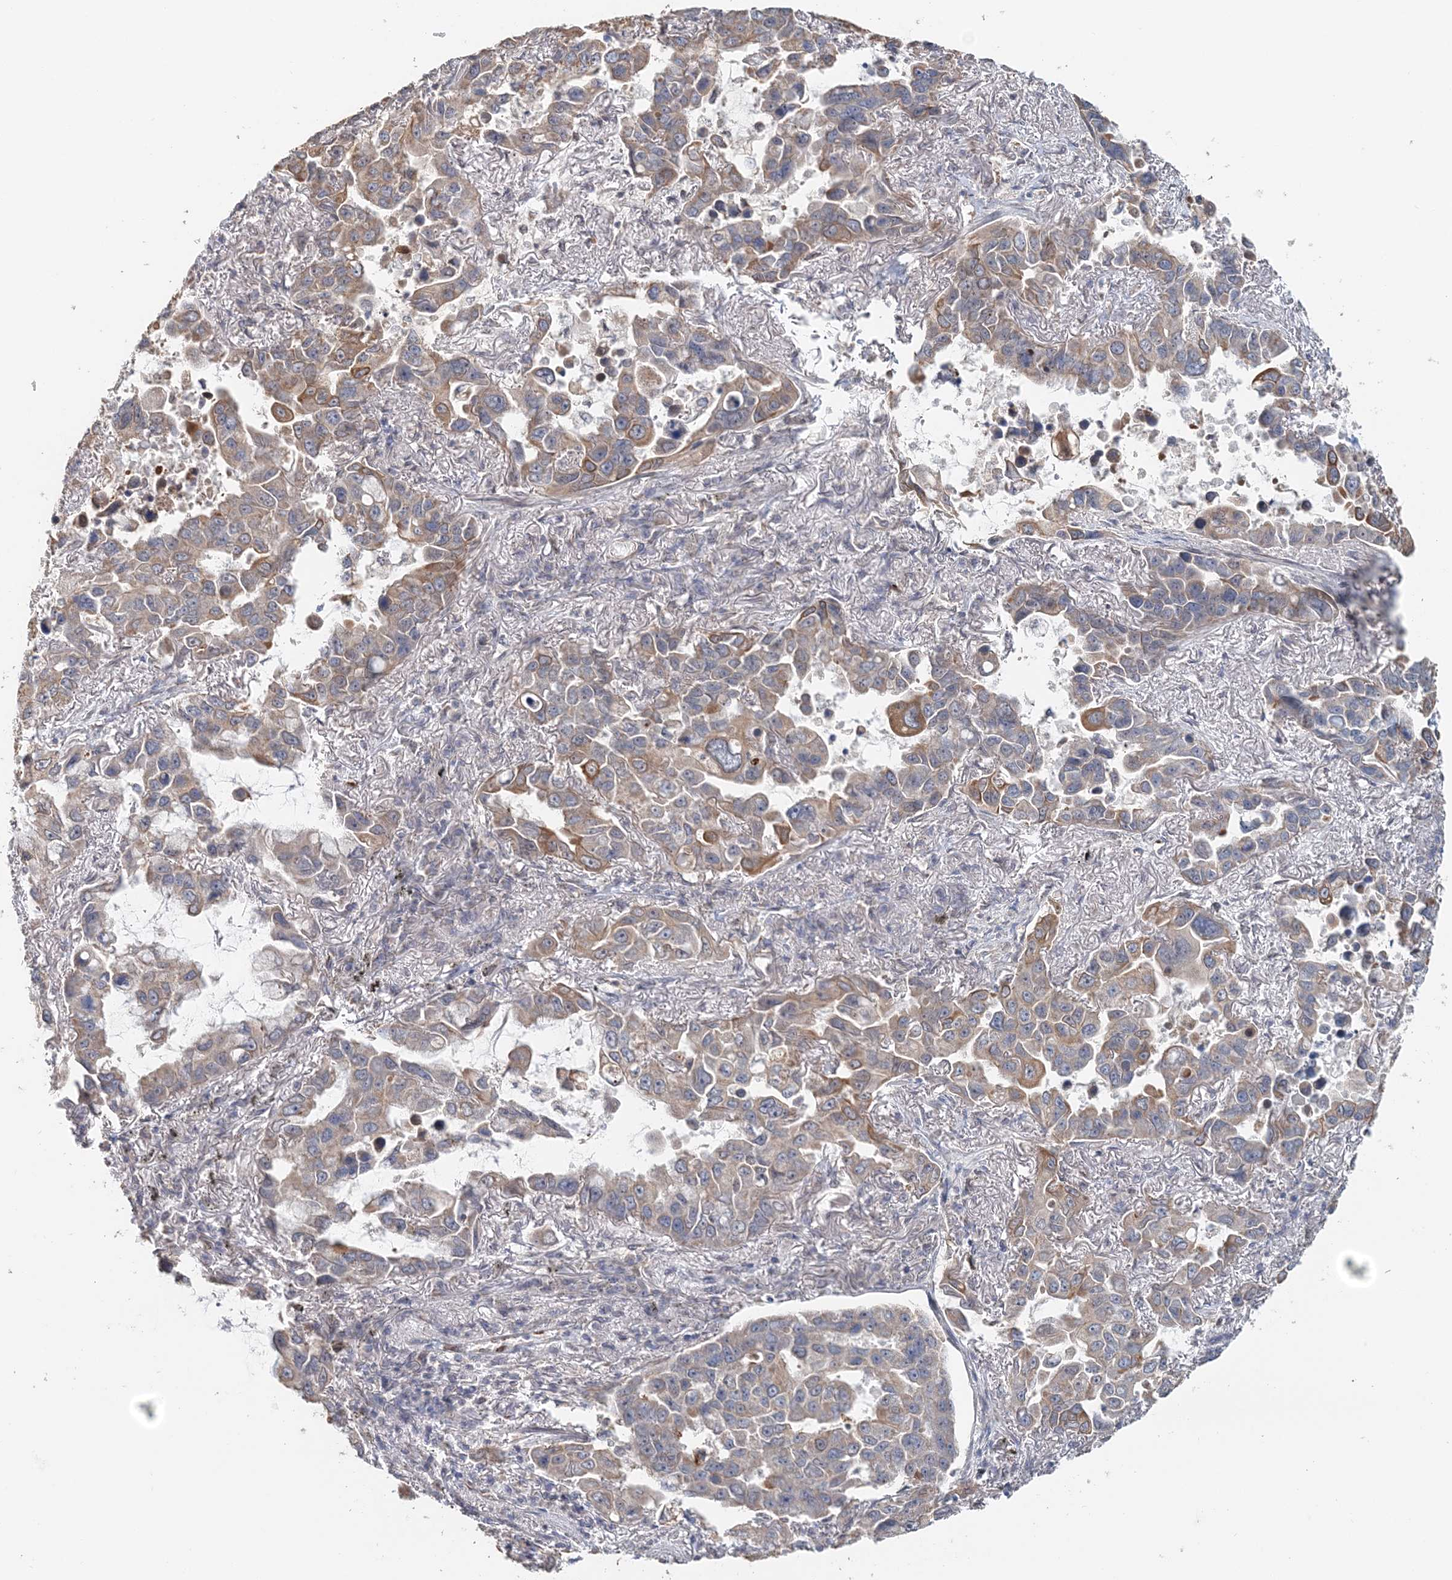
{"staining": {"intensity": "moderate", "quantity": "<25%", "location": "cytoplasmic/membranous"}, "tissue": "lung cancer", "cell_type": "Tumor cells", "image_type": "cancer", "snomed": [{"axis": "morphology", "description": "Adenocarcinoma, NOS"}, {"axis": "topography", "description": "Lung"}], "caption": "Adenocarcinoma (lung) stained with a protein marker shows moderate staining in tumor cells.", "gene": "FBXO38", "patient": {"sex": "male", "age": 64}}